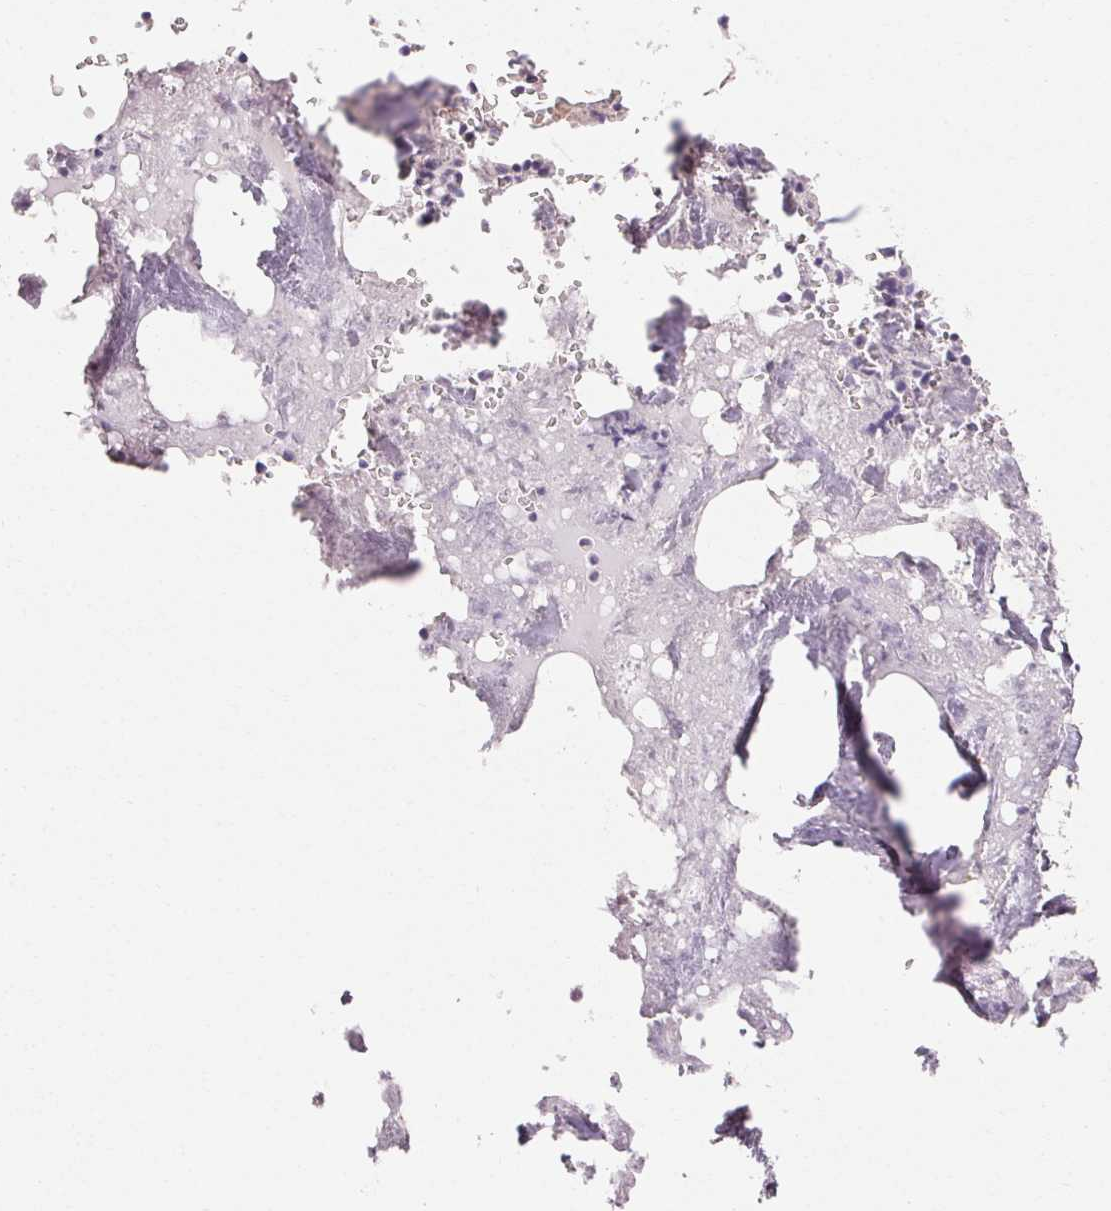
{"staining": {"intensity": "weak", "quantity": "<25%", "location": "cytoplasmic/membranous"}, "tissue": "bone marrow", "cell_type": "Hematopoietic cells", "image_type": "normal", "snomed": [{"axis": "morphology", "description": "Normal tissue, NOS"}, {"axis": "topography", "description": "Bone marrow"}], "caption": "Human bone marrow stained for a protein using immunohistochemistry (IHC) demonstrates no expression in hematopoietic cells.", "gene": "MAP7D2", "patient": {"sex": "male", "age": 54}}